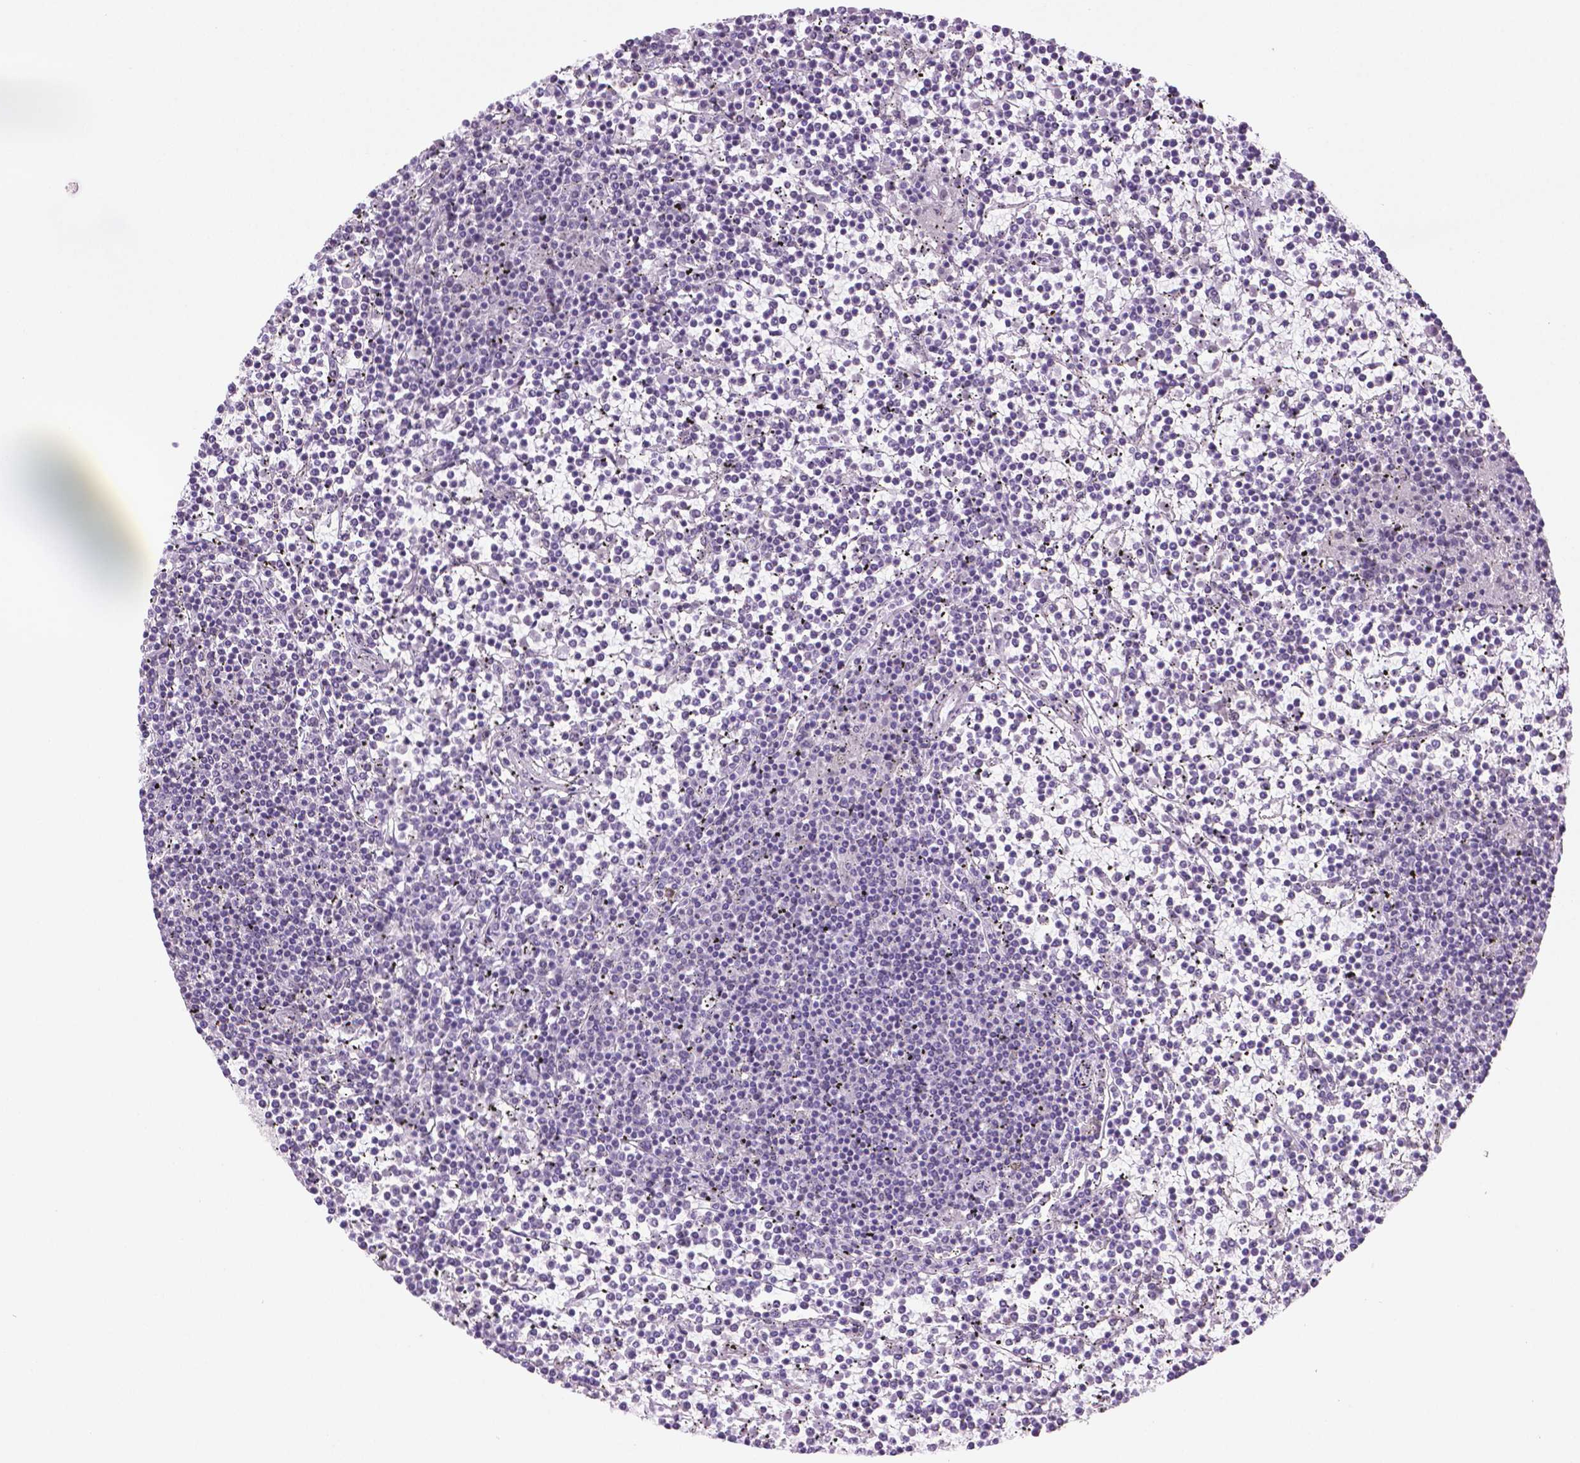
{"staining": {"intensity": "negative", "quantity": "none", "location": "none"}, "tissue": "lymphoma", "cell_type": "Tumor cells", "image_type": "cancer", "snomed": [{"axis": "morphology", "description": "Malignant lymphoma, non-Hodgkin's type, Low grade"}, {"axis": "topography", "description": "Spleen"}], "caption": "IHC histopathology image of lymphoma stained for a protein (brown), which shows no expression in tumor cells. (Stains: DAB IHC with hematoxylin counter stain, Microscopy: brightfield microscopy at high magnification).", "gene": "IGF2BP1", "patient": {"sex": "female", "age": 19}}